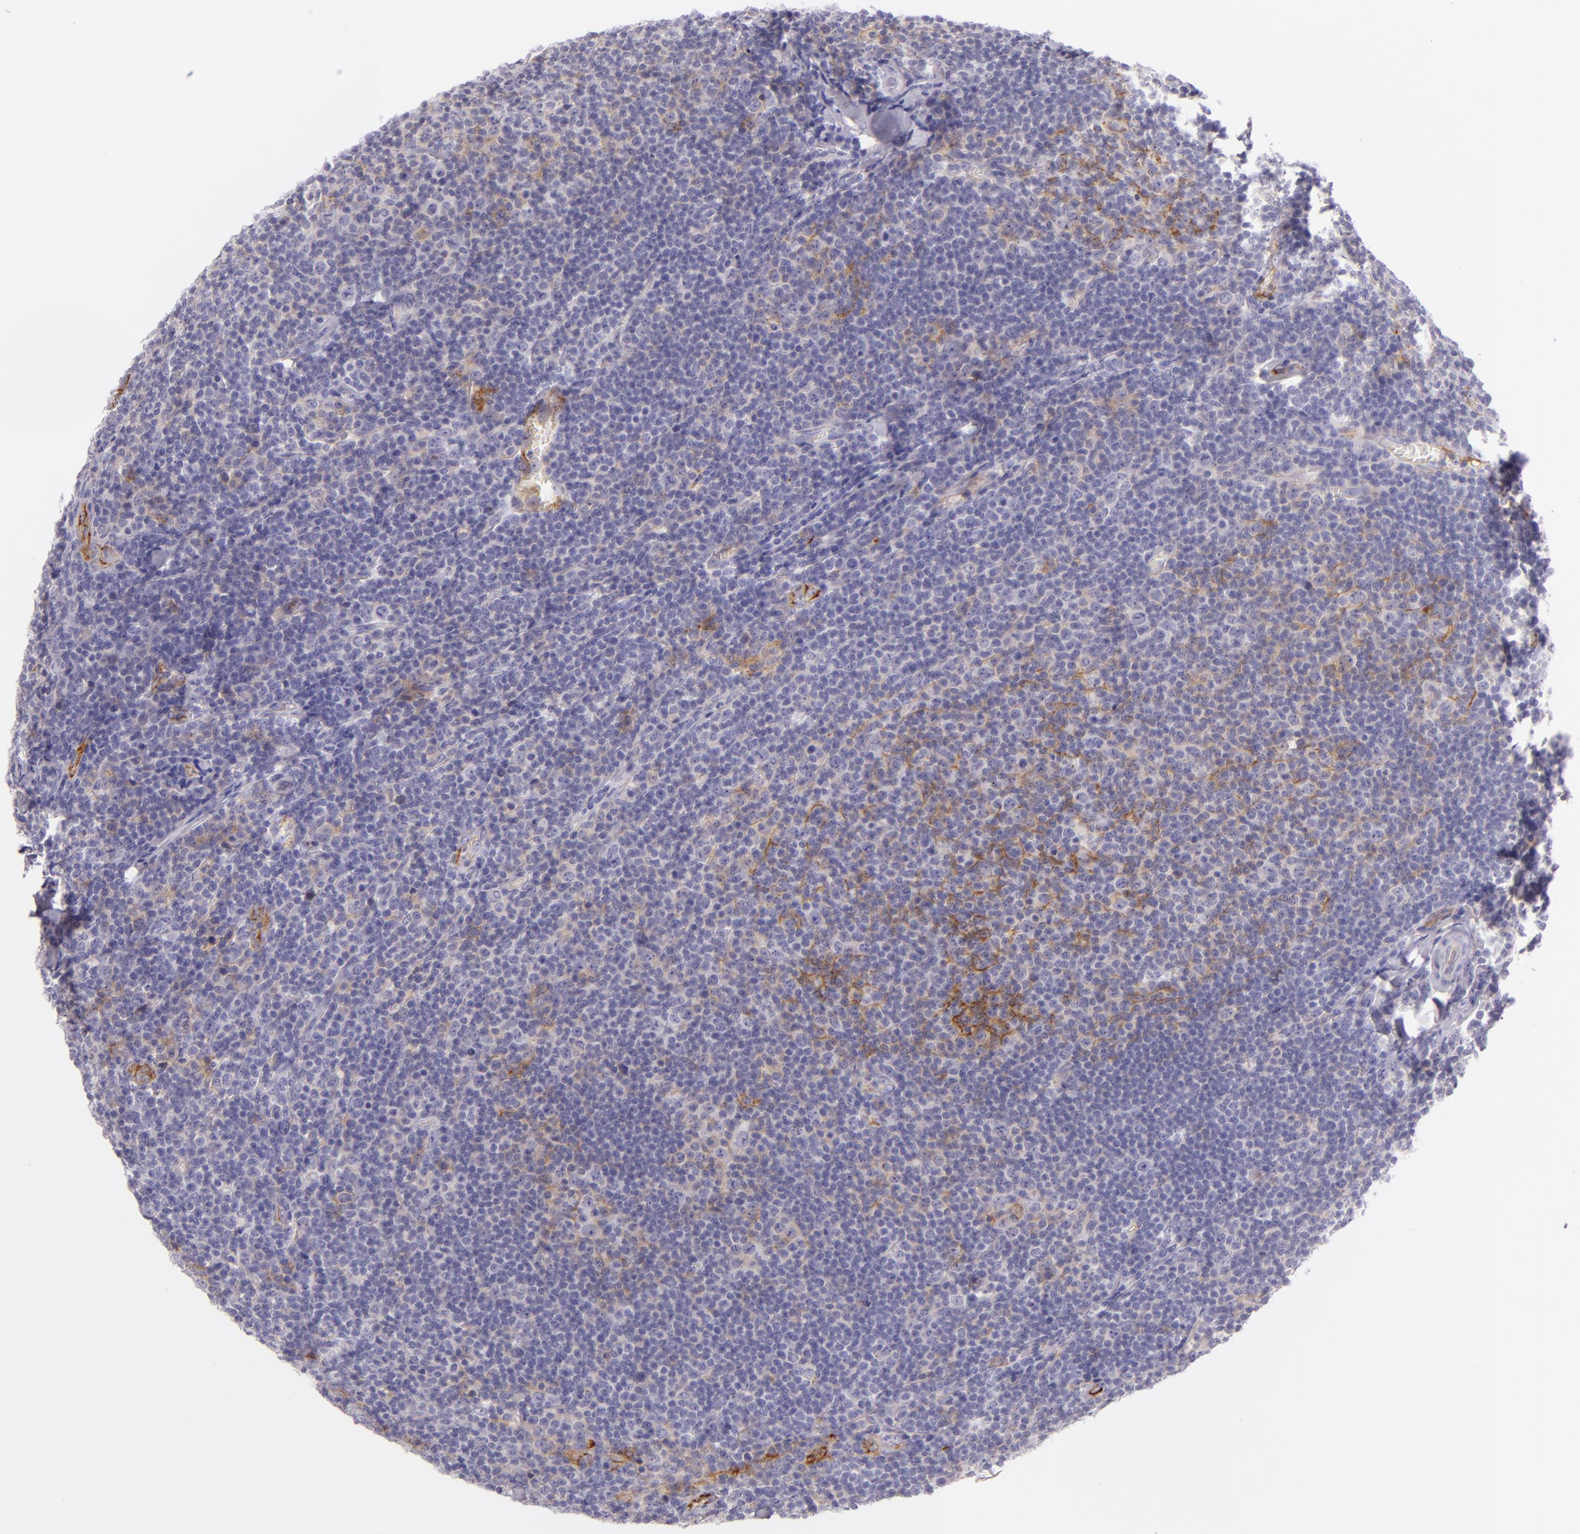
{"staining": {"intensity": "weak", "quantity": "<25%", "location": "cytoplasmic/membranous"}, "tissue": "lymphoma", "cell_type": "Tumor cells", "image_type": "cancer", "snomed": [{"axis": "morphology", "description": "Malignant lymphoma, non-Hodgkin's type, Low grade"}, {"axis": "topography", "description": "Lymph node"}], "caption": "IHC of human low-grade malignant lymphoma, non-Hodgkin's type demonstrates no positivity in tumor cells.", "gene": "ICAM1", "patient": {"sex": "male", "age": 74}}